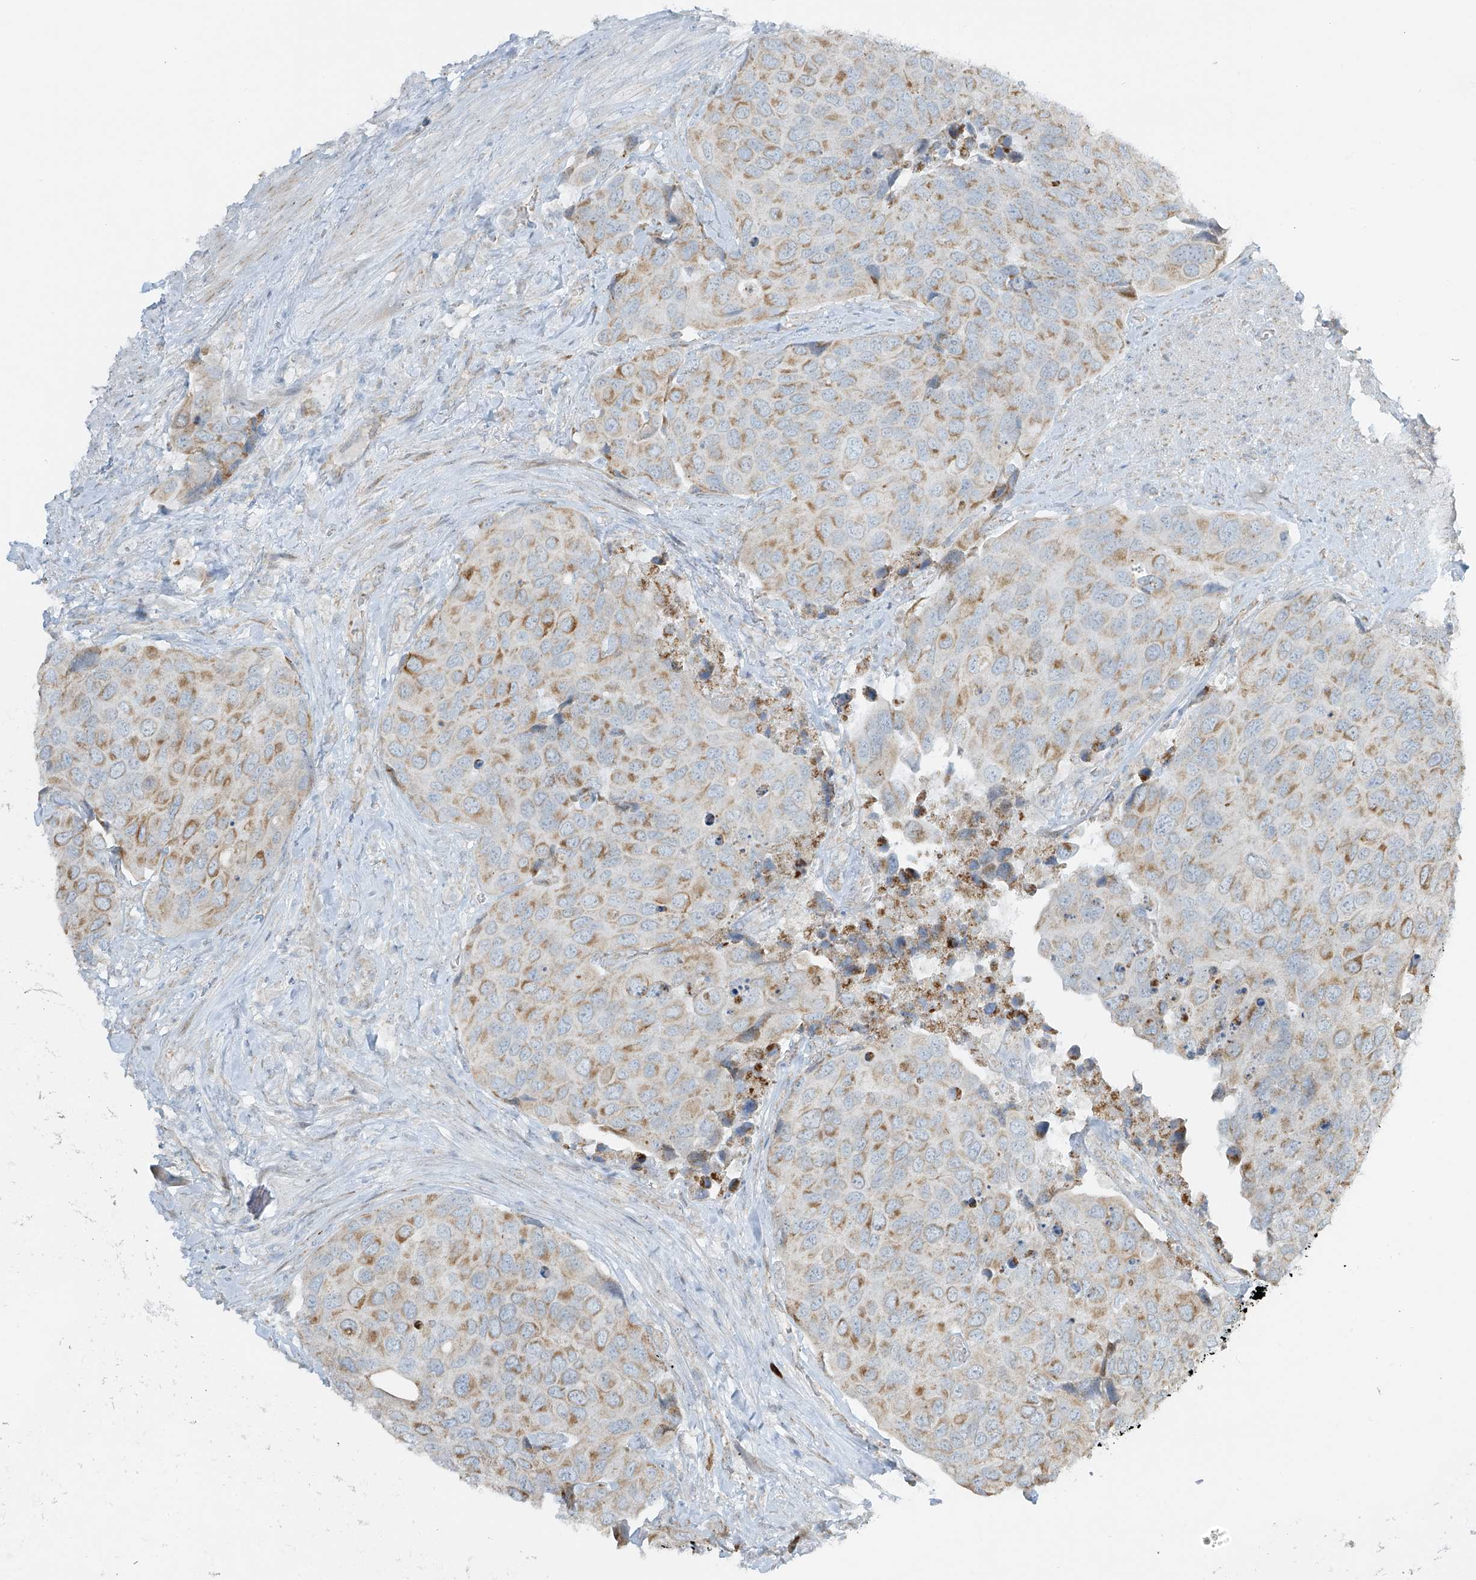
{"staining": {"intensity": "moderate", "quantity": ">75%", "location": "cytoplasmic/membranous"}, "tissue": "urothelial cancer", "cell_type": "Tumor cells", "image_type": "cancer", "snomed": [{"axis": "morphology", "description": "Urothelial carcinoma, High grade"}, {"axis": "topography", "description": "Urinary bladder"}], "caption": "Immunohistochemical staining of urothelial cancer shows medium levels of moderate cytoplasmic/membranous staining in approximately >75% of tumor cells.", "gene": "SMDT1", "patient": {"sex": "male", "age": 74}}